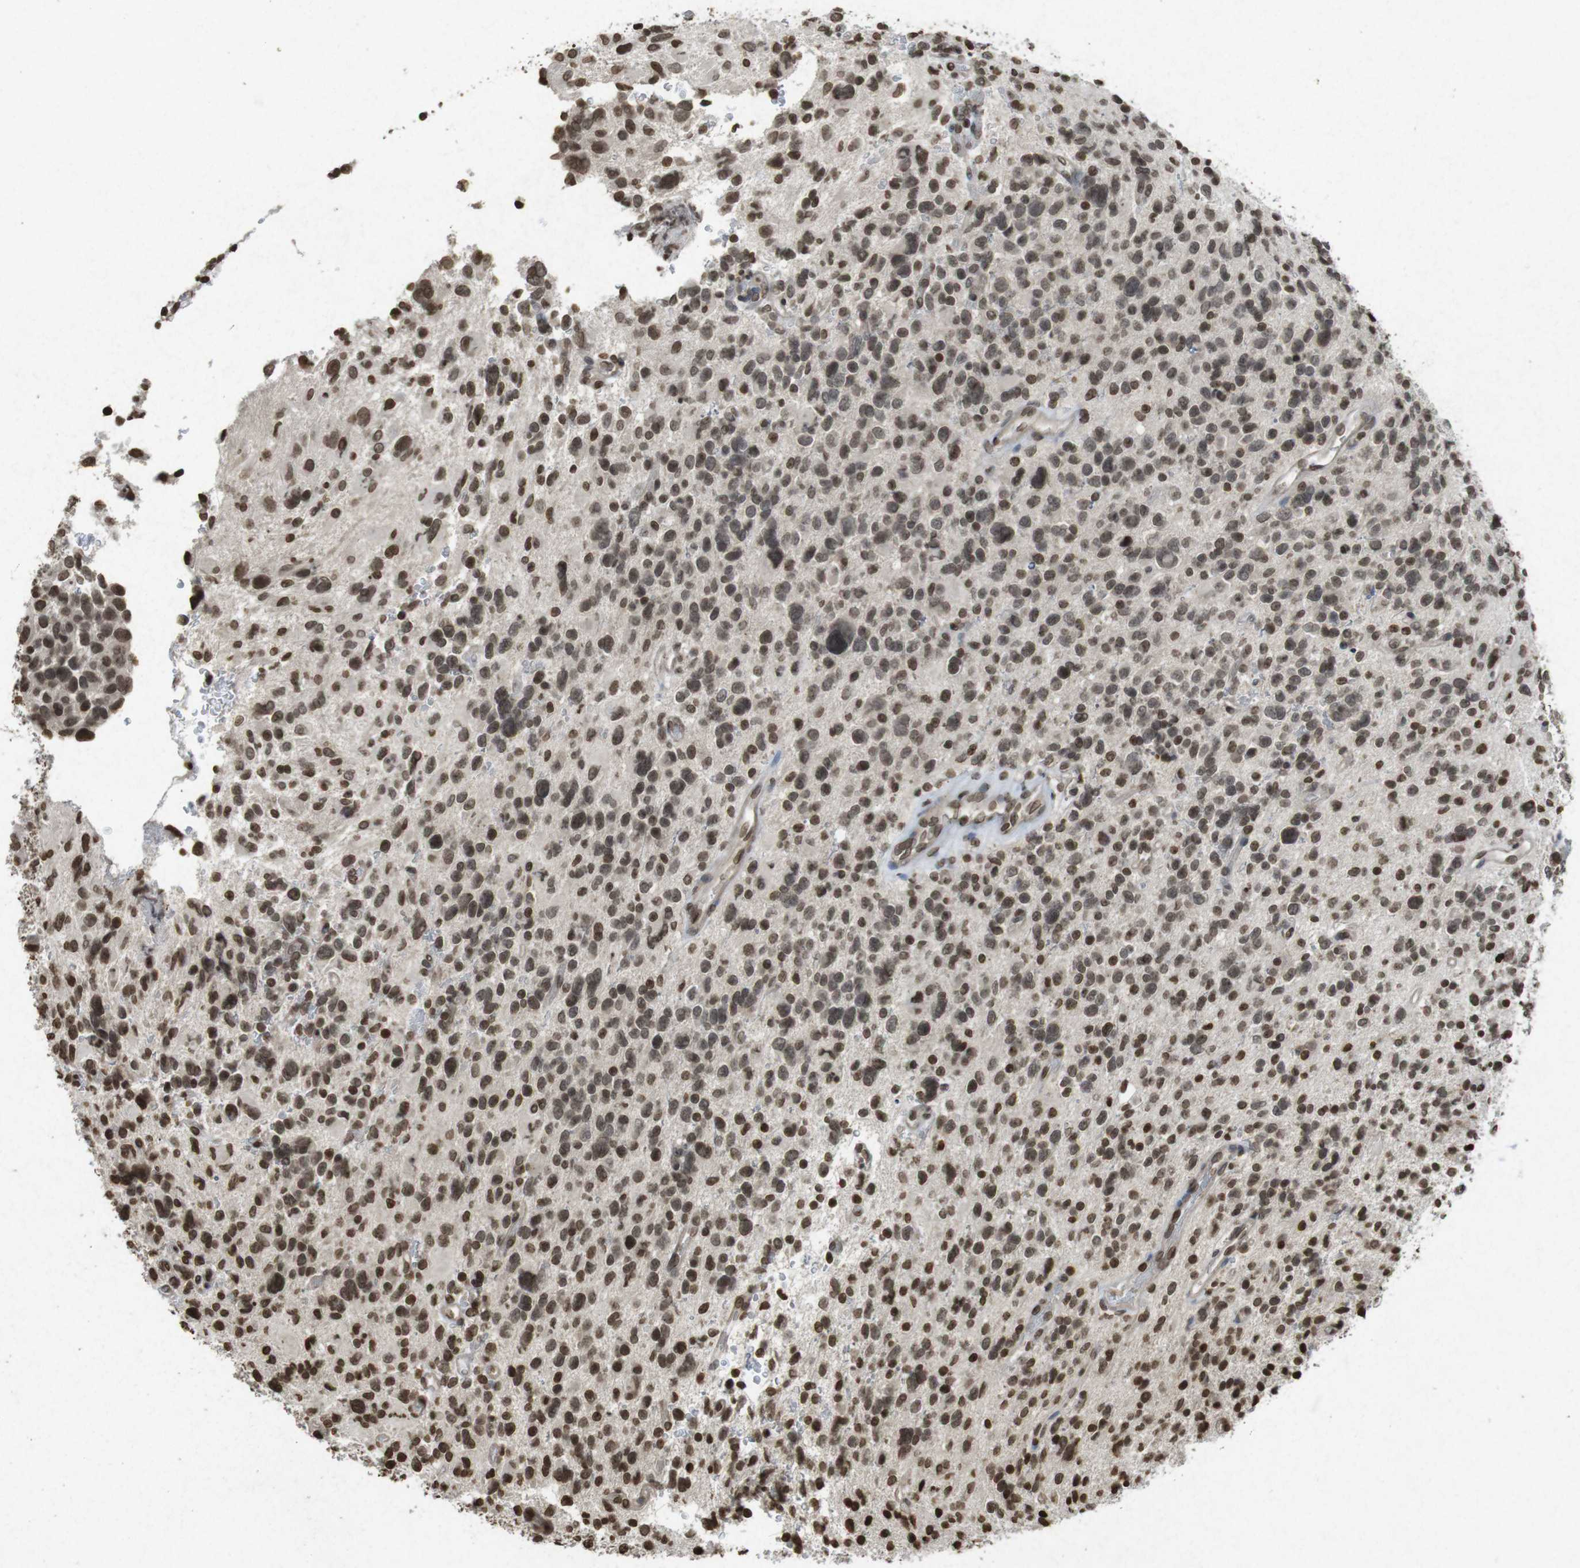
{"staining": {"intensity": "moderate", "quantity": ">75%", "location": "nuclear"}, "tissue": "glioma", "cell_type": "Tumor cells", "image_type": "cancer", "snomed": [{"axis": "morphology", "description": "Glioma, malignant, High grade"}, {"axis": "topography", "description": "Brain"}], "caption": "High-magnification brightfield microscopy of glioma stained with DAB (brown) and counterstained with hematoxylin (blue). tumor cells exhibit moderate nuclear expression is seen in about>75% of cells.", "gene": "FOXA3", "patient": {"sex": "male", "age": 48}}